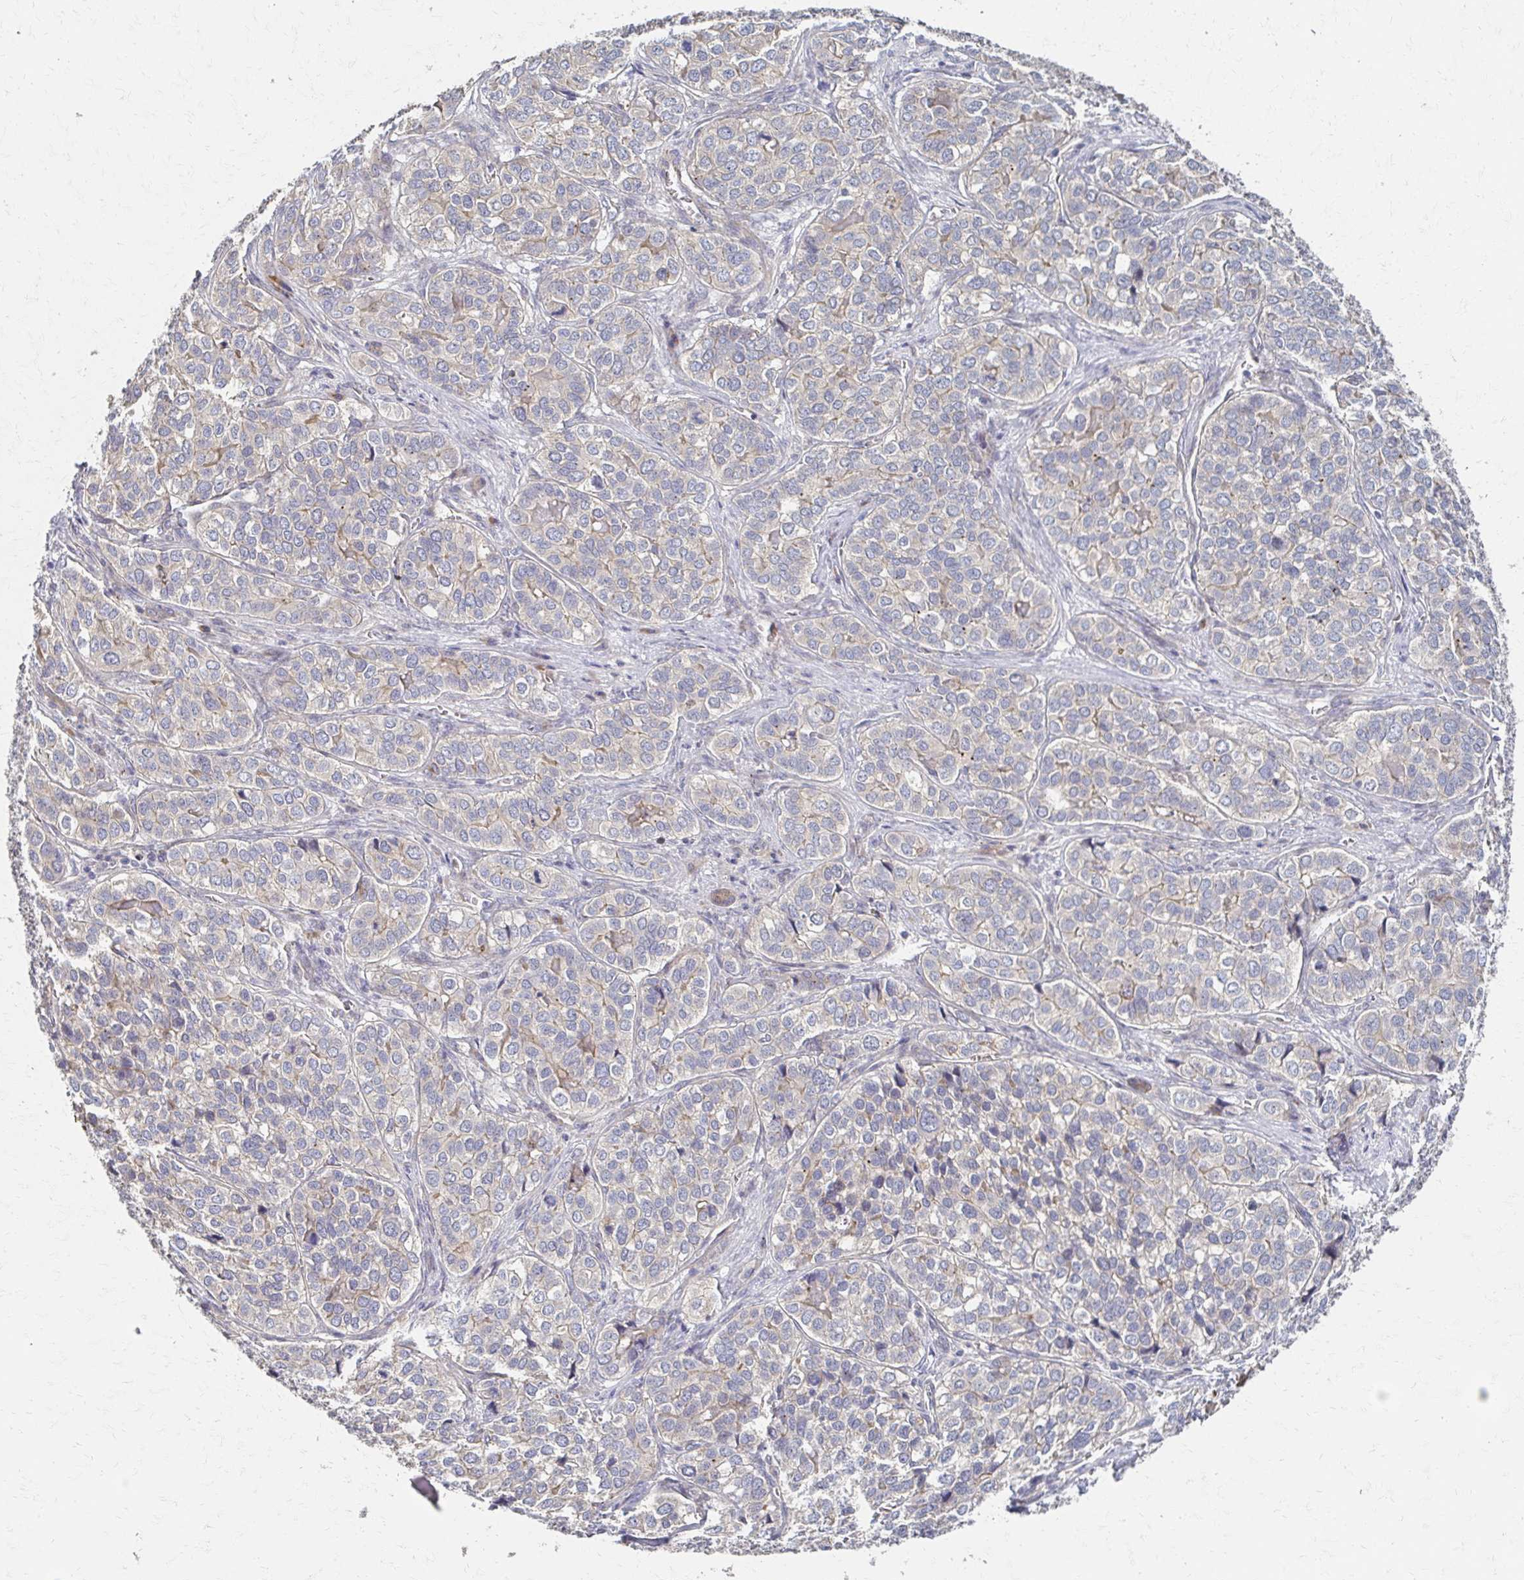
{"staining": {"intensity": "weak", "quantity": "<25%", "location": "cytoplasmic/membranous"}, "tissue": "liver cancer", "cell_type": "Tumor cells", "image_type": "cancer", "snomed": [{"axis": "morphology", "description": "Cholangiocarcinoma"}, {"axis": "topography", "description": "Liver"}], "caption": "A high-resolution histopathology image shows immunohistochemistry (IHC) staining of liver cancer, which shows no significant staining in tumor cells. (DAB (3,3'-diaminobenzidine) immunohistochemistry (IHC) with hematoxylin counter stain).", "gene": "SKA2", "patient": {"sex": "male", "age": 56}}